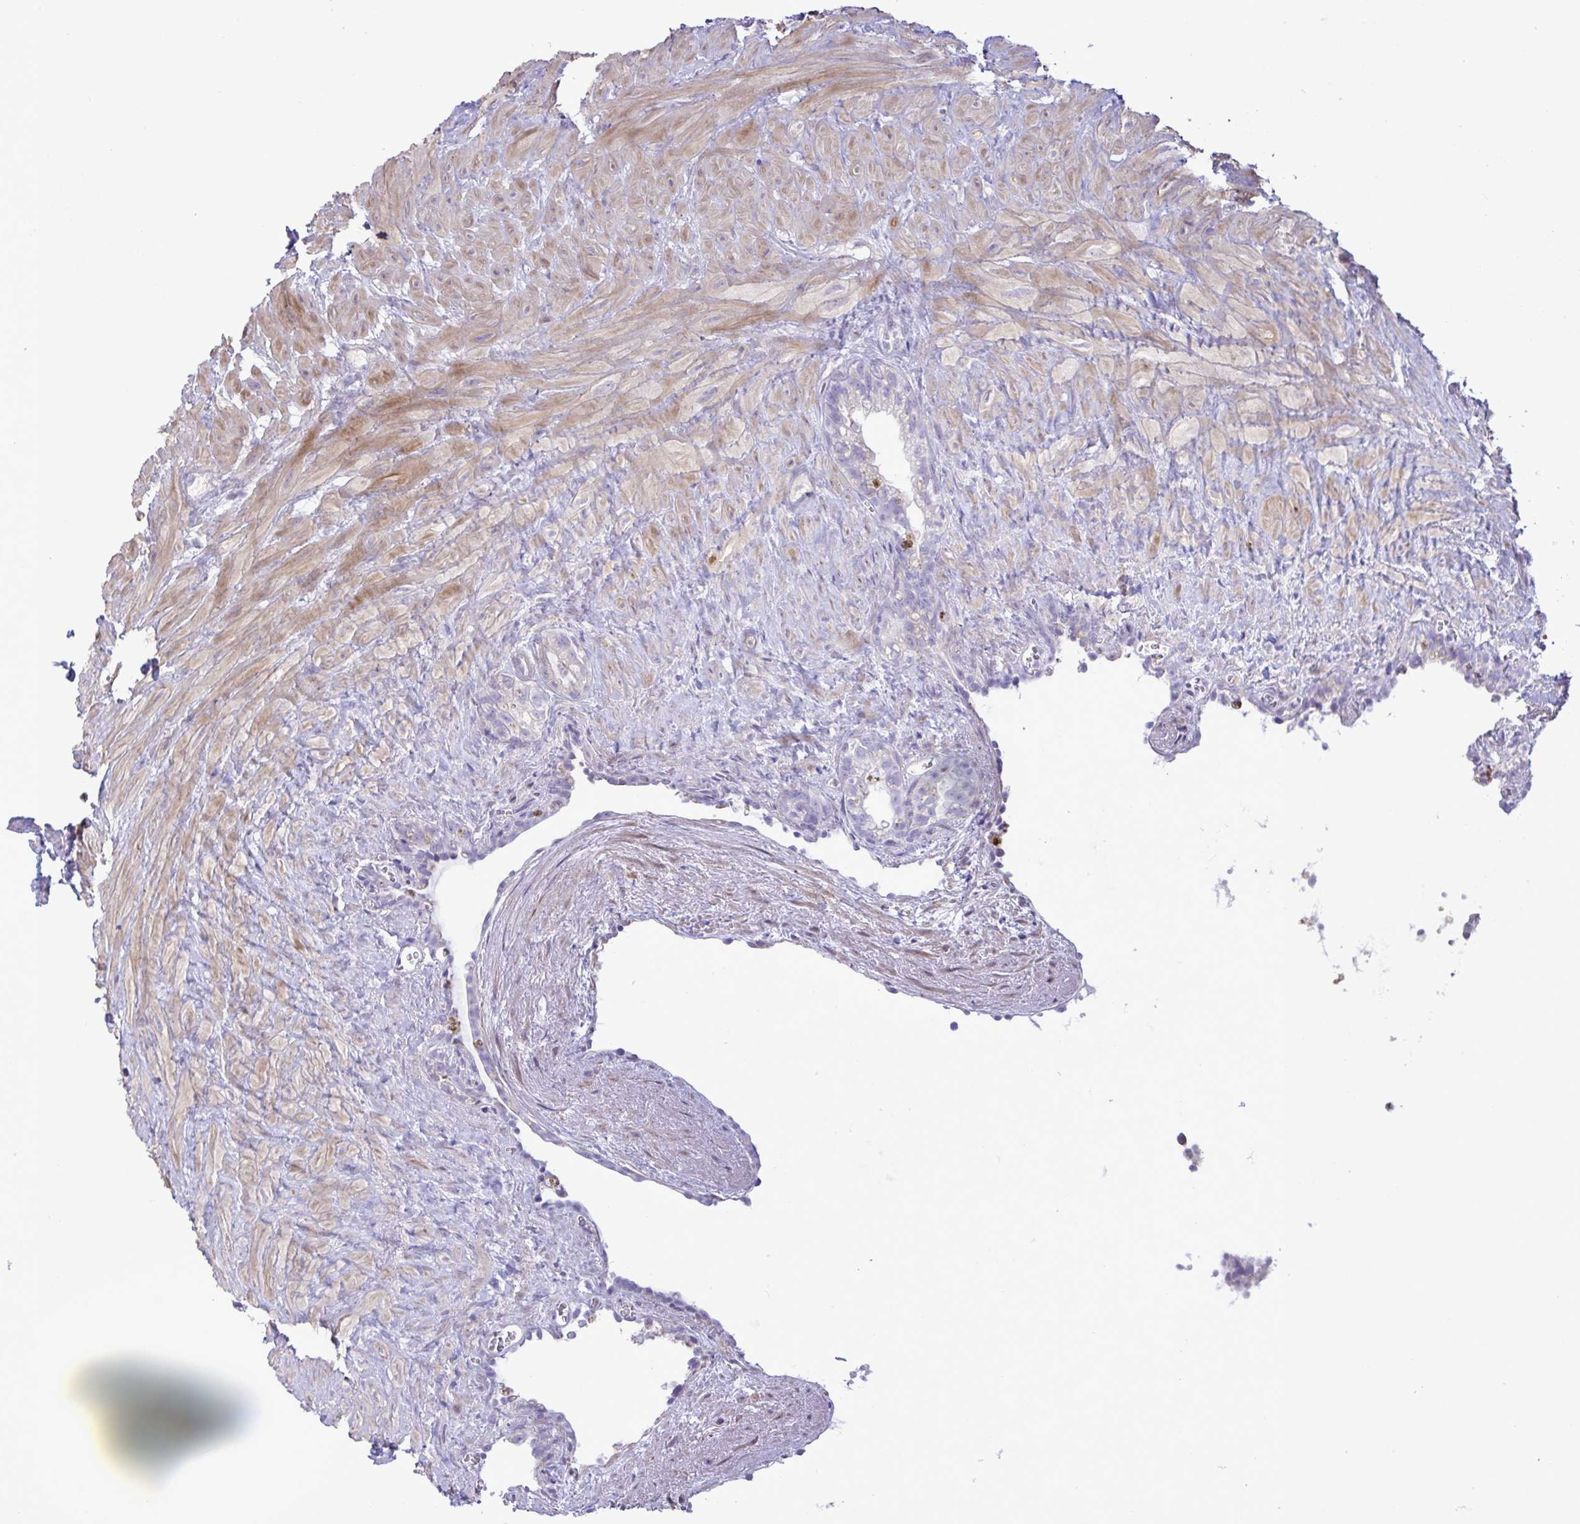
{"staining": {"intensity": "negative", "quantity": "none", "location": "none"}, "tissue": "seminal vesicle", "cell_type": "Glandular cells", "image_type": "normal", "snomed": [{"axis": "morphology", "description": "Normal tissue, NOS"}, {"axis": "topography", "description": "Seminal veicle"}], "caption": "Glandular cells show no significant protein expression in unremarkable seminal vesicle. (Stains: DAB (3,3'-diaminobenzidine) IHC with hematoxylin counter stain, Microscopy: brightfield microscopy at high magnification).", "gene": "FAM86B1", "patient": {"sex": "male", "age": 76}}